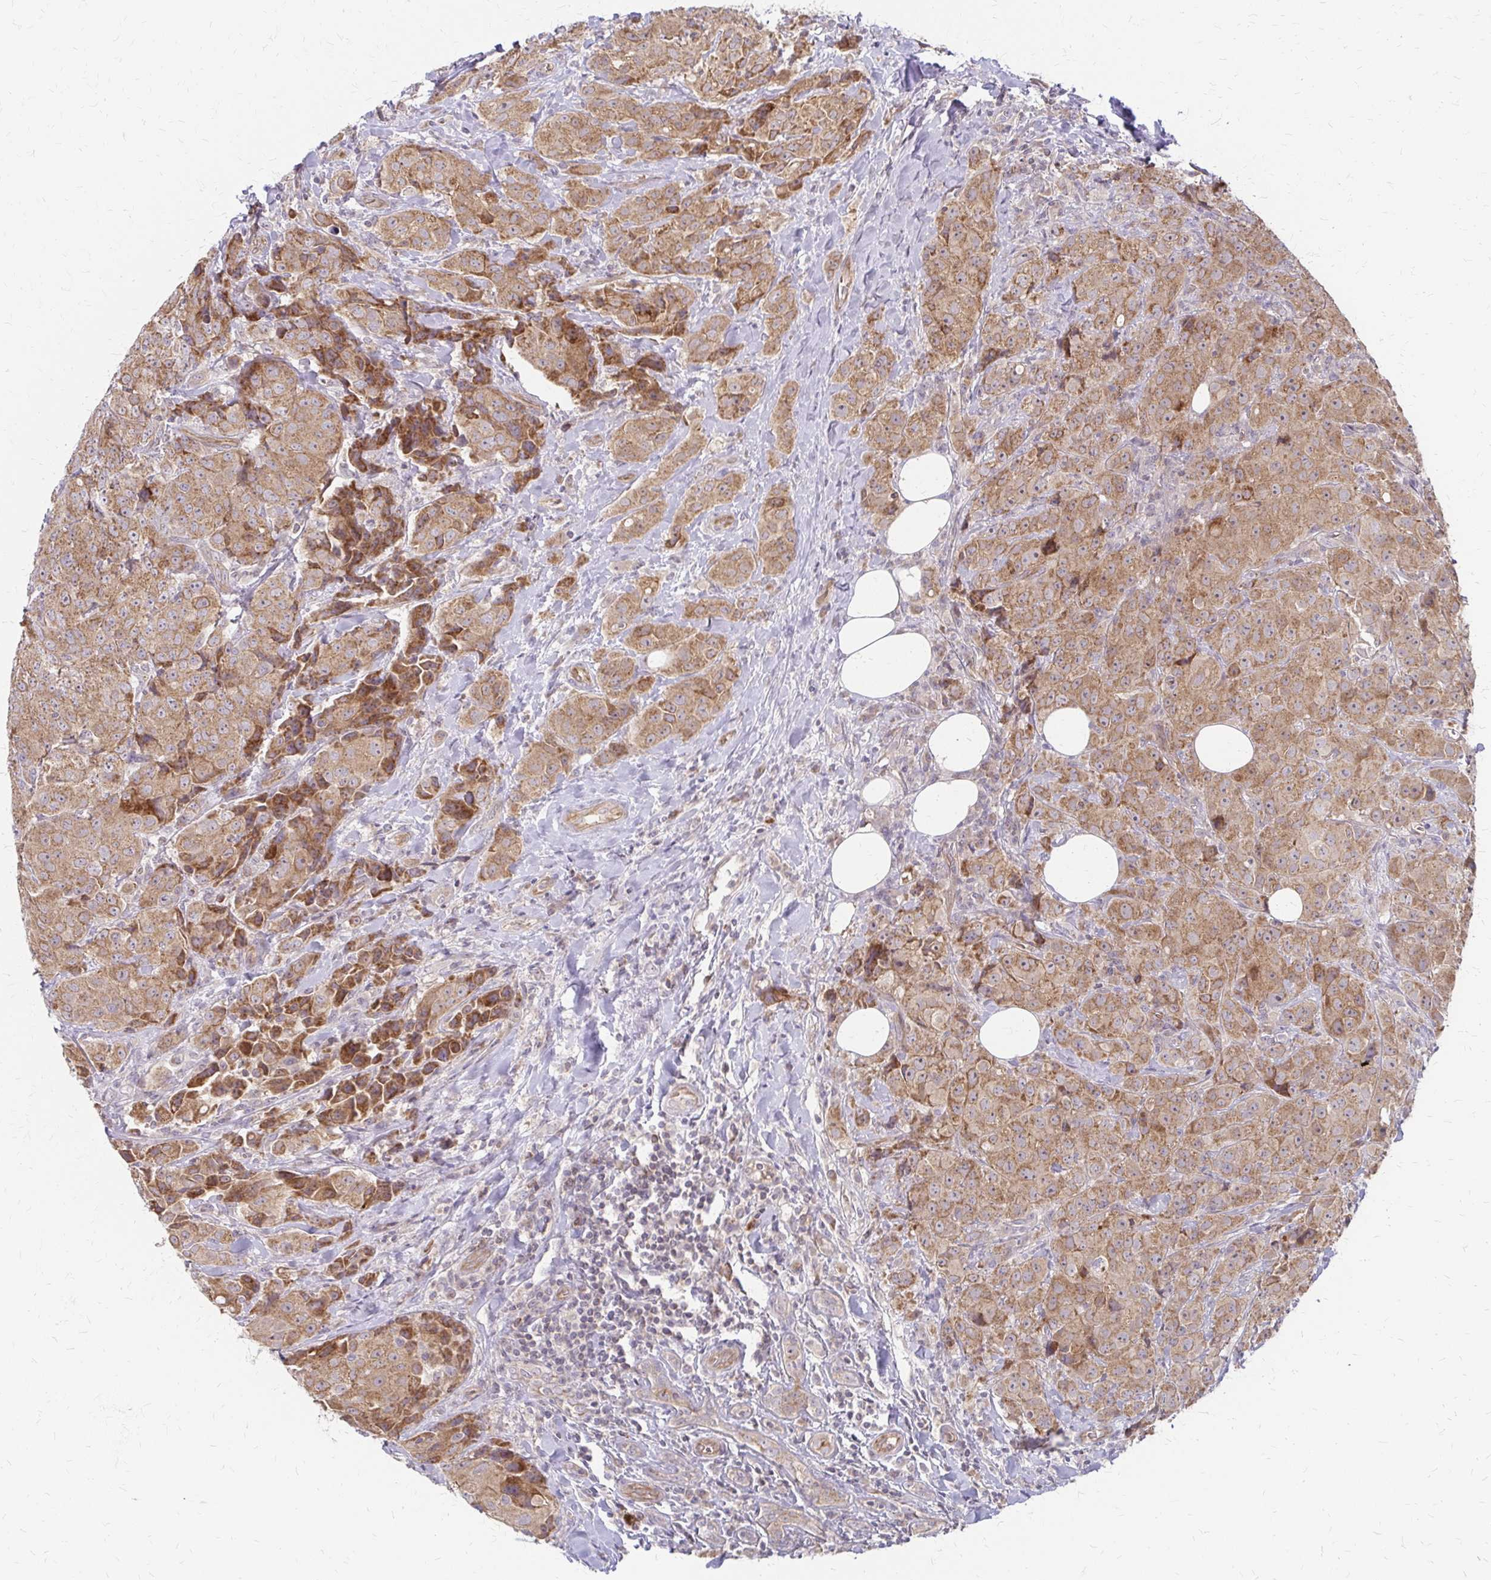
{"staining": {"intensity": "moderate", "quantity": ">75%", "location": "cytoplasmic/membranous"}, "tissue": "breast cancer", "cell_type": "Tumor cells", "image_type": "cancer", "snomed": [{"axis": "morphology", "description": "Normal tissue, NOS"}, {"axis": "morphology", "description": "Duct carcinoma"}, {"axis": "topography", "description": "Breast"}], "caption": "This image exhibits immunohistochemistry staining of human breast cancer, with medium moderate cytoplasmic/membranous staining in approximately >75% of tumor cells.", "gene": "ZNF383", "patient": {"sex": "female", "age": 43}}